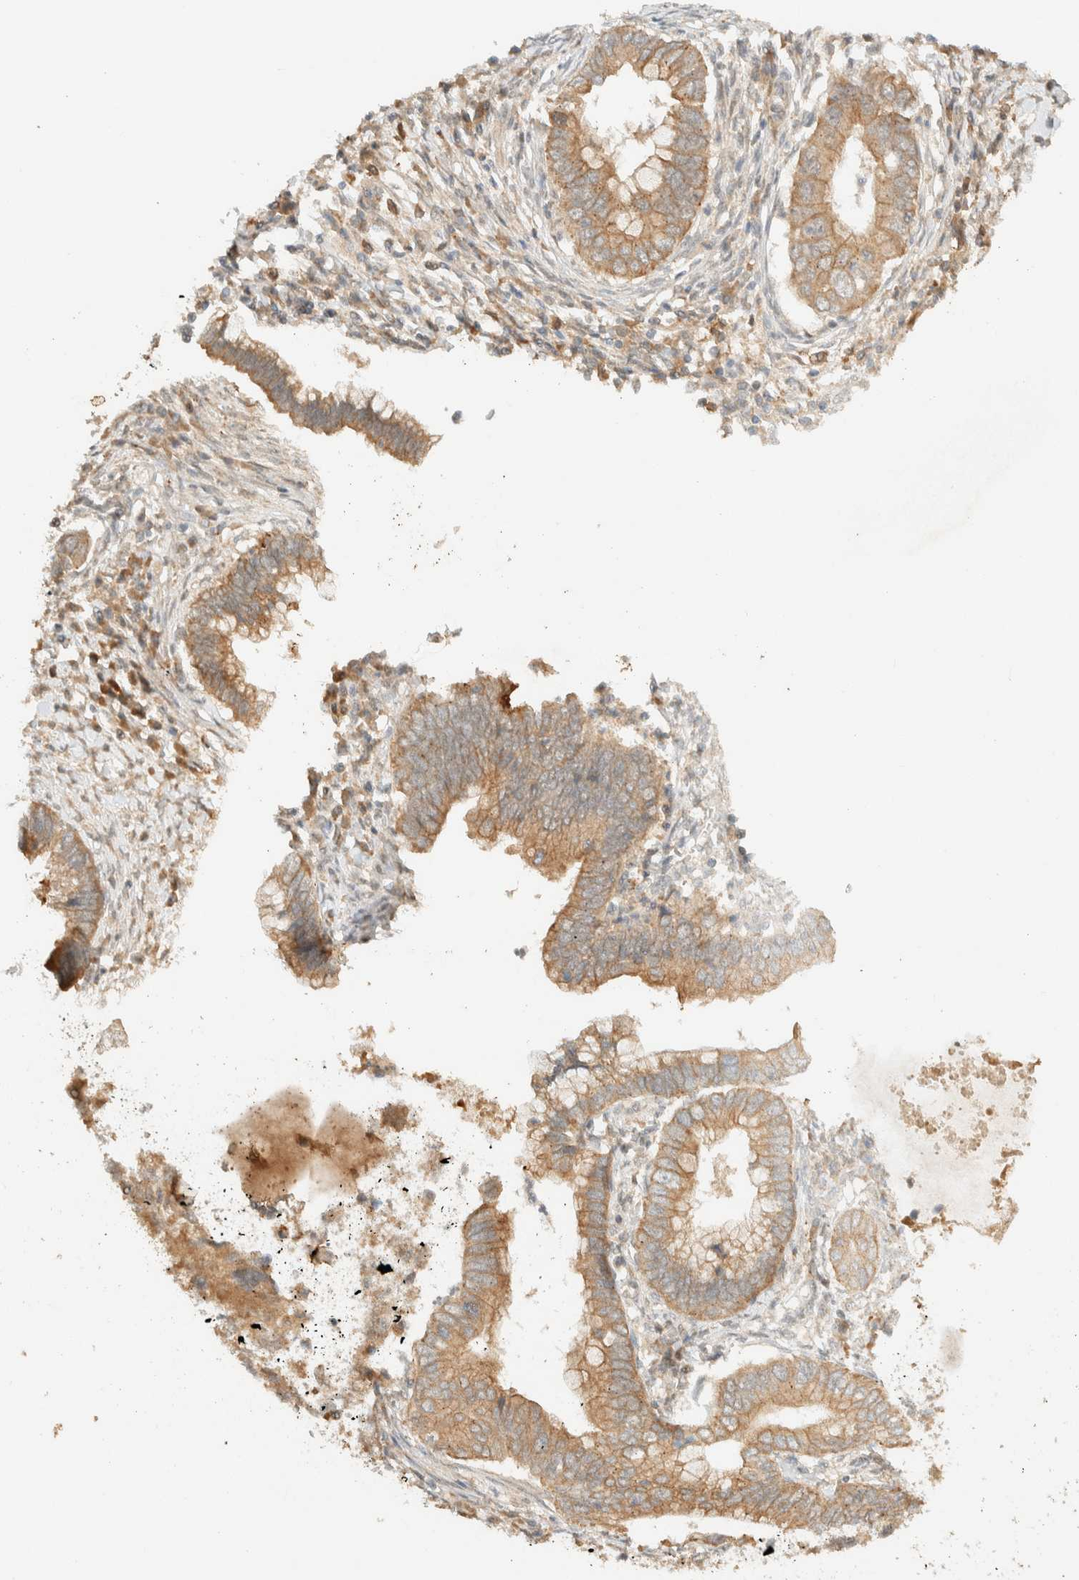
{"staining": {"intensity": "moderate", "quantity": ">75%", "location": "cytoplasmic/membranous"}, "tissue": "cervical cancer", "cell_type": "Tumor cells", "image_type": "cancer", "snomed": [{"axis": "morphology", "description": "Adenocarcinoma, NOS"}, {"axis": "topography", "description": "Cervix"}], "caption": "A brown stain shows moderate cytoplasmic/membranous staining of a protein in human cervical cancer (adenocarcinoma) tumor cells.", "gene": "ZBTB34", "patient": {"sex": "female", "age": 44}}